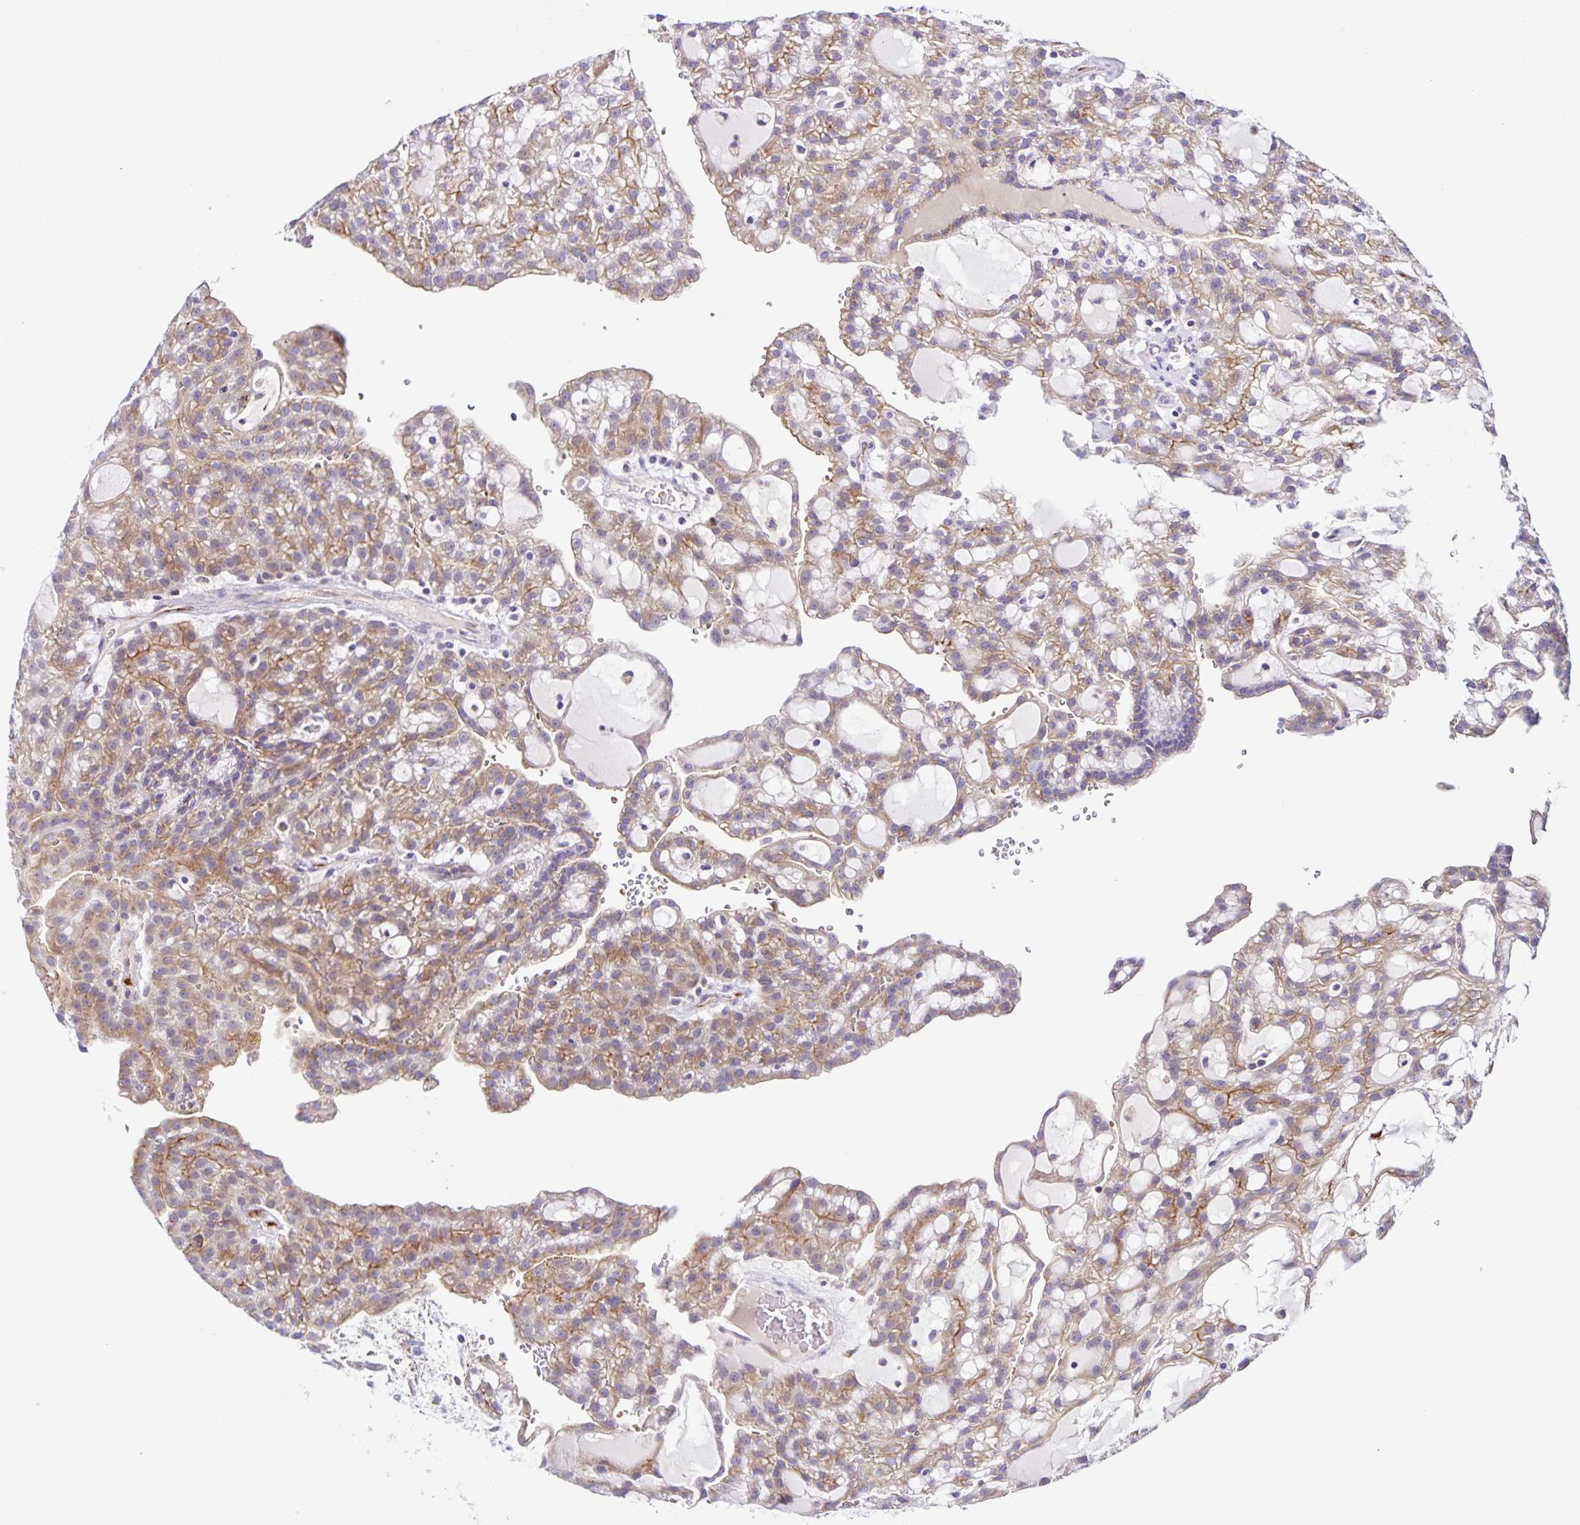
{"staining": {"intensity": "moderate", "quantity": "25%-75%", "location": "cytoplasmic/membranous"}, "tissue": "renal cancer", "cell_type": "Tumor cells", "image_type": "cancer", "snomed": [{"axis": "morphology", "description": "Adenocarcinoma, NOS"}, {"axis": "topography", "description": "Kidney"}], "caption": "DAB immunohistochemical staining of human adenocarcinoma (renal) reveals moderate cytoplasmic/membranous protein expression in approximately 25%-75% of tumor cells.", "gene": "STPG4", "patient": {"sex": "male", "age": 63}}